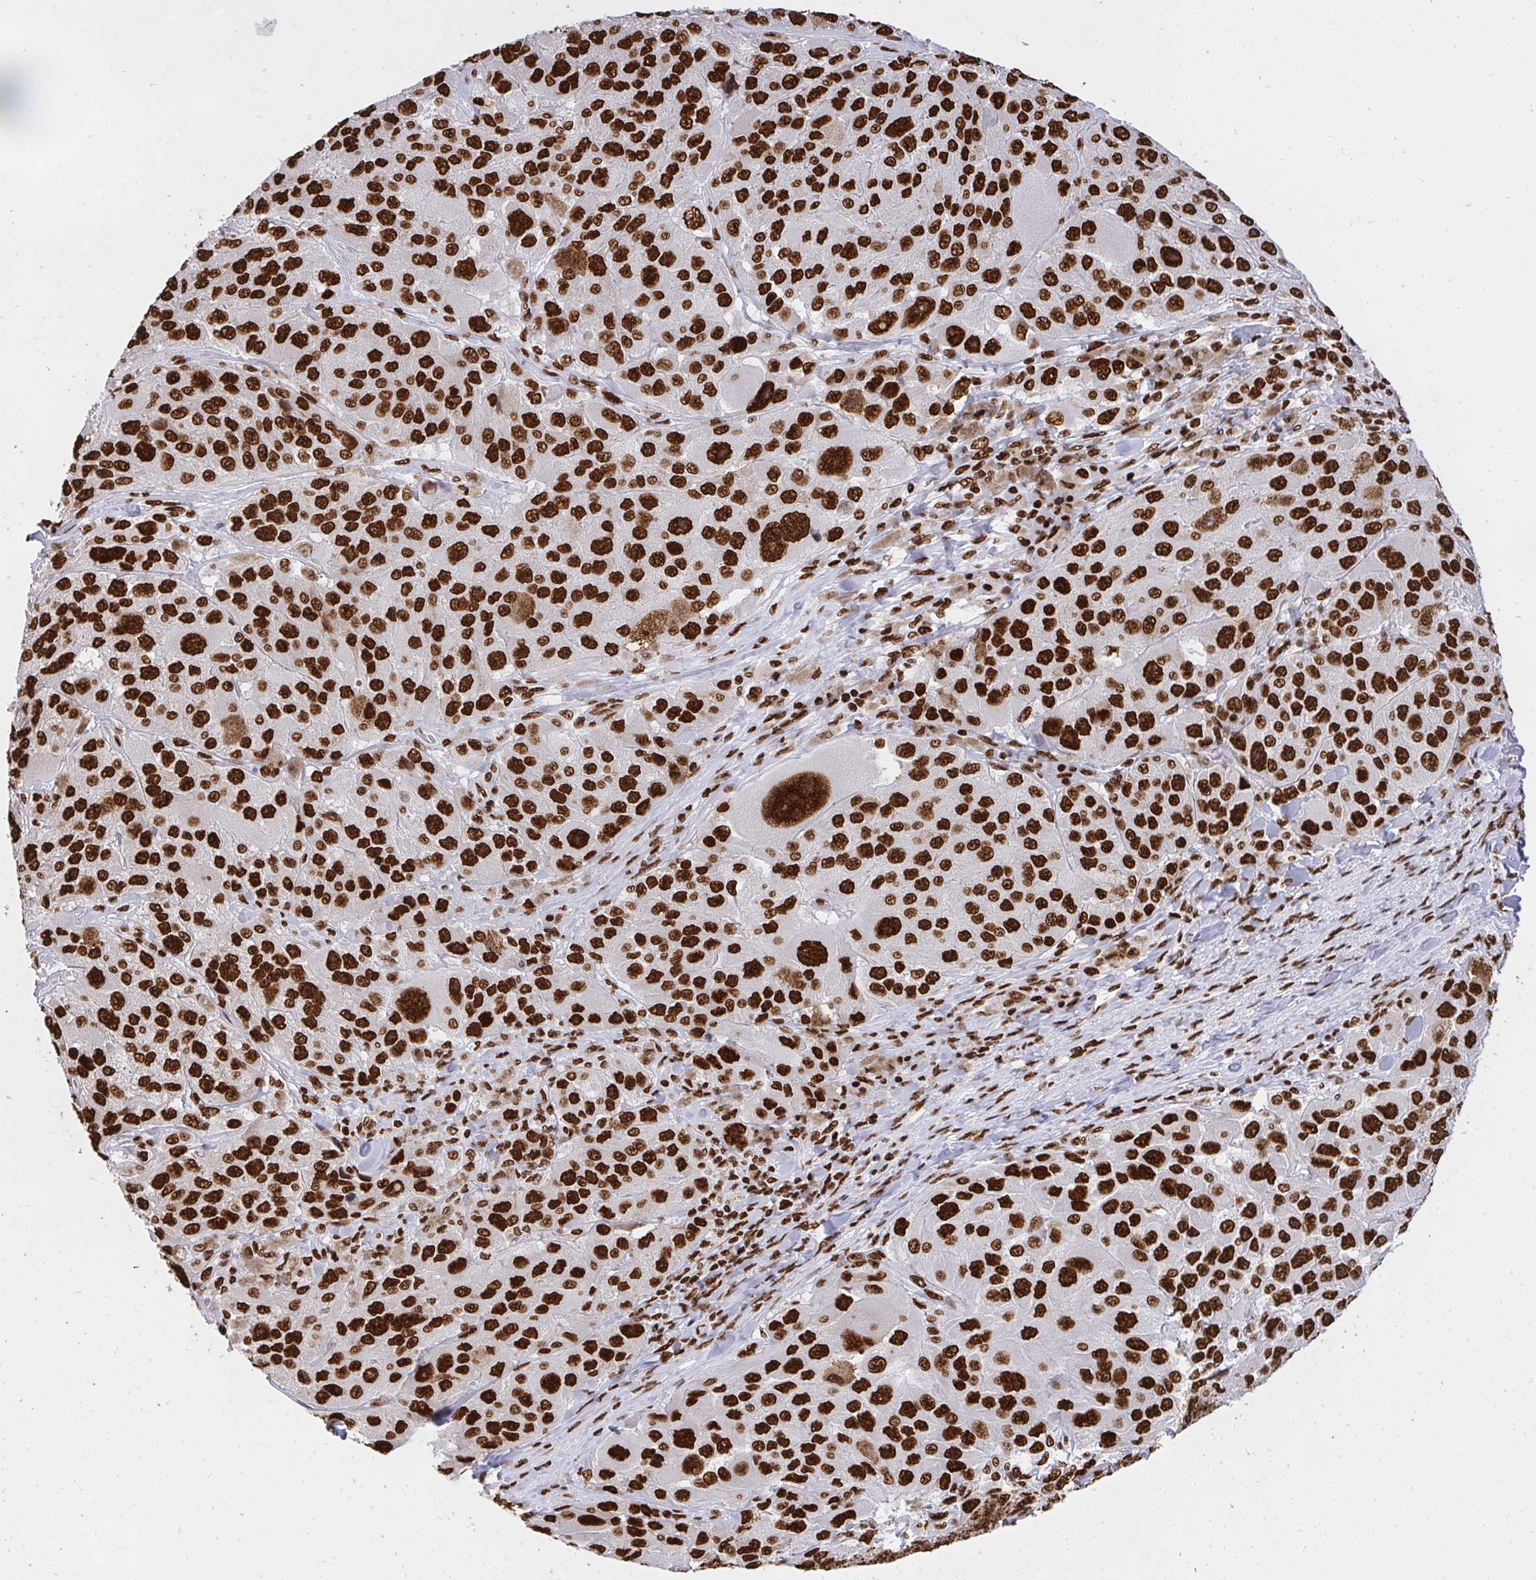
{"staining": {"intensity": "strong", "quantity": ">75%", "location": "nuclear"}, "tissue": "melanoma", "cell_type": "Tumor cells", "image_type": "cancer", "snomed": [{"axis": "morphology", "description": "Malignant melanoma, Metastatic site"}, {"axis": "topography", "description": "Lymph node"}], "caption": "IHC (DAB (3,3'-diaminobenzidine)) staining of human melanoma reveals strong nuclear protein staining in approximately >75% of tumor cells.", "gene": "HNRNPL", "patient": {"sex": "male", "age": 62}}